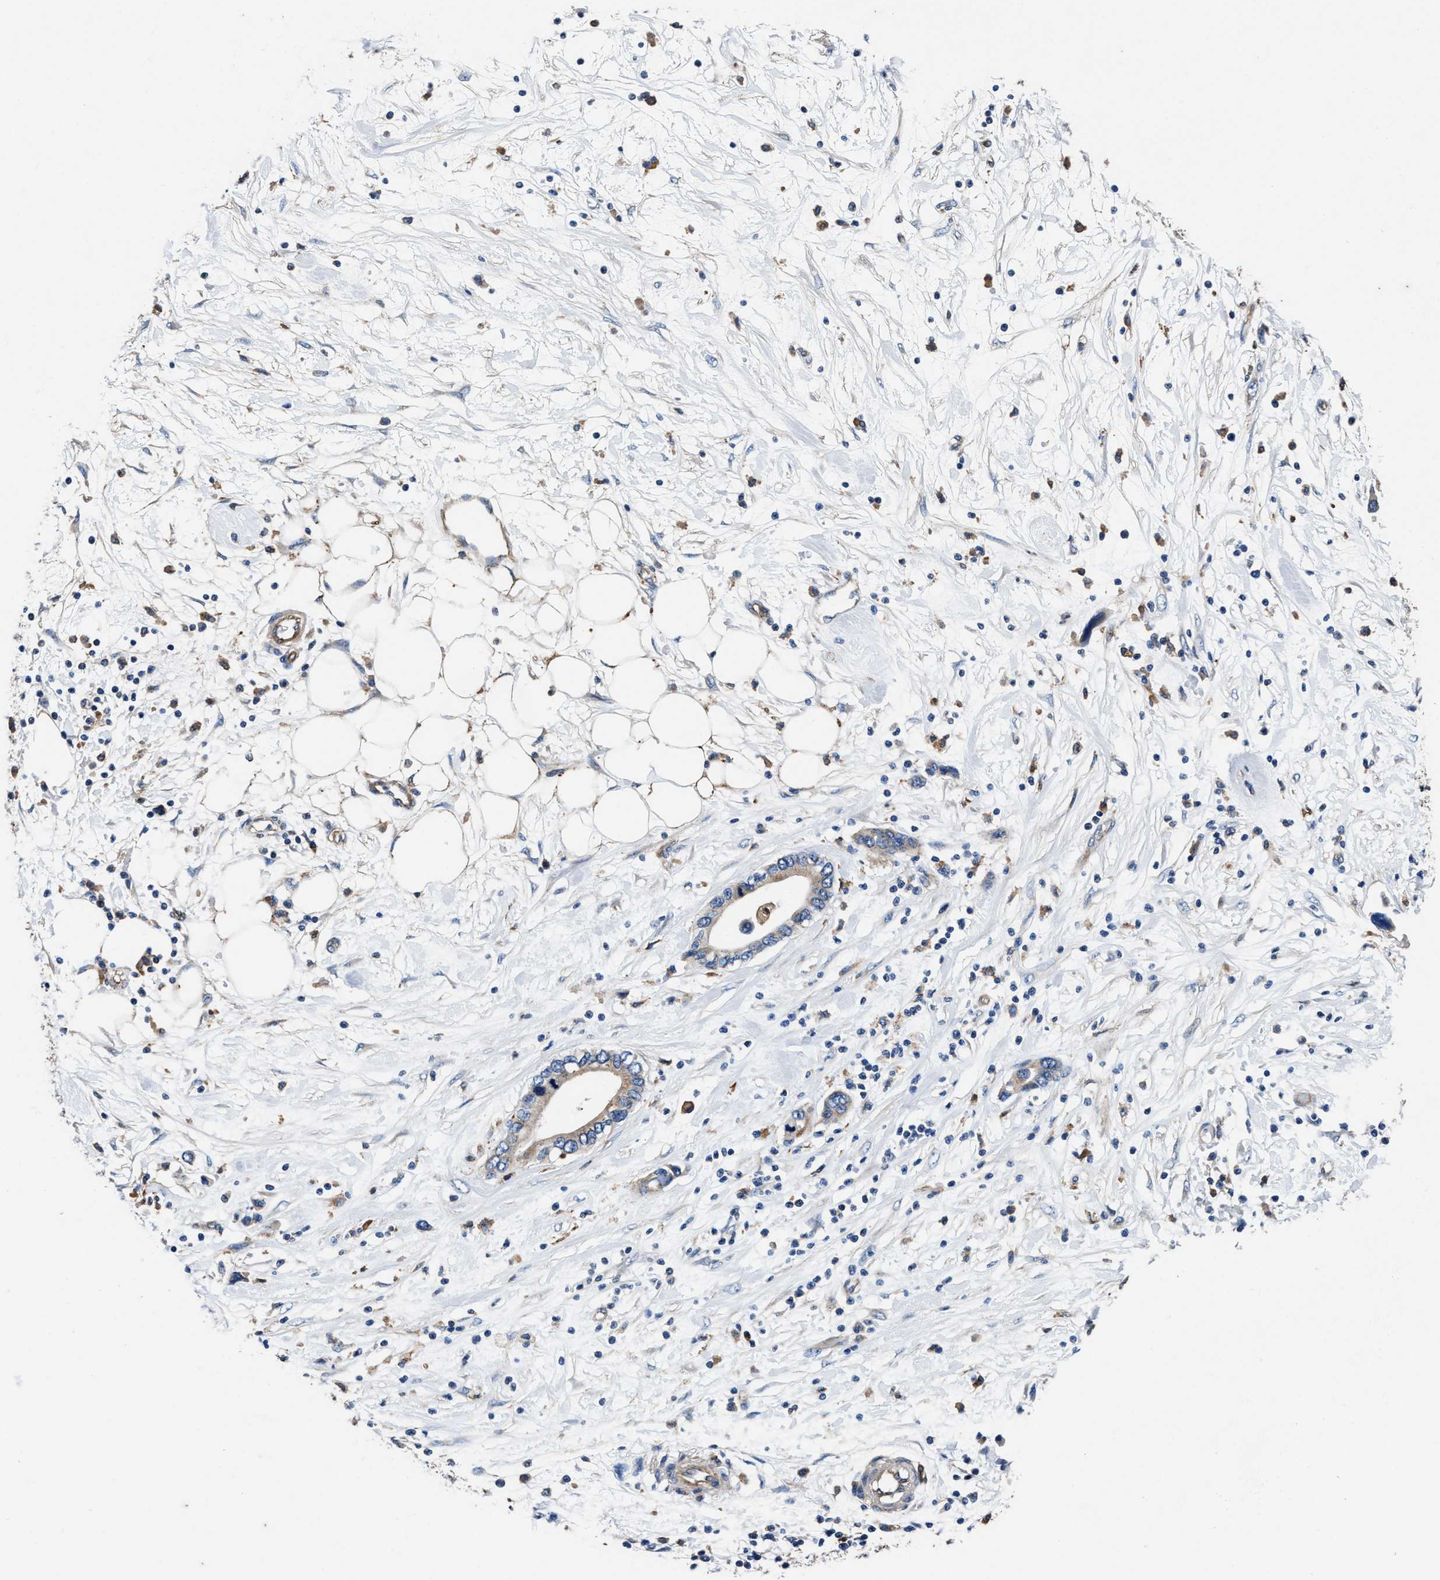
{"staining": {"intensity": "weak", "quantity": "<25%", "location": "cytoplasmic/membranous"}, "tissue": "pancreatic cancer", "cell_type": "Tumor cells", "image_type": "cancer", "snomed": [{"axis": "morphology", "description": "Adenocarcinoma, NOS"}, {"axis": "topography", "description": "Pancreas"}], "caption": "High magnification brightfield microscopy of pancreatic cancer (adenocarcinoma) stained with DAB (3,3'-diaminobenzidine) (brown) and counterstained with hematoxylin (blue): tumor cells show no significant positivity. (Stains: DAB immunohistochemistry (IHC) with hematoxylin counter stain, Microscopy: brightfield microscopy at high magnification).", "gene": "PPP1R9B", "patient": {"sex": "female", "age": 57}}